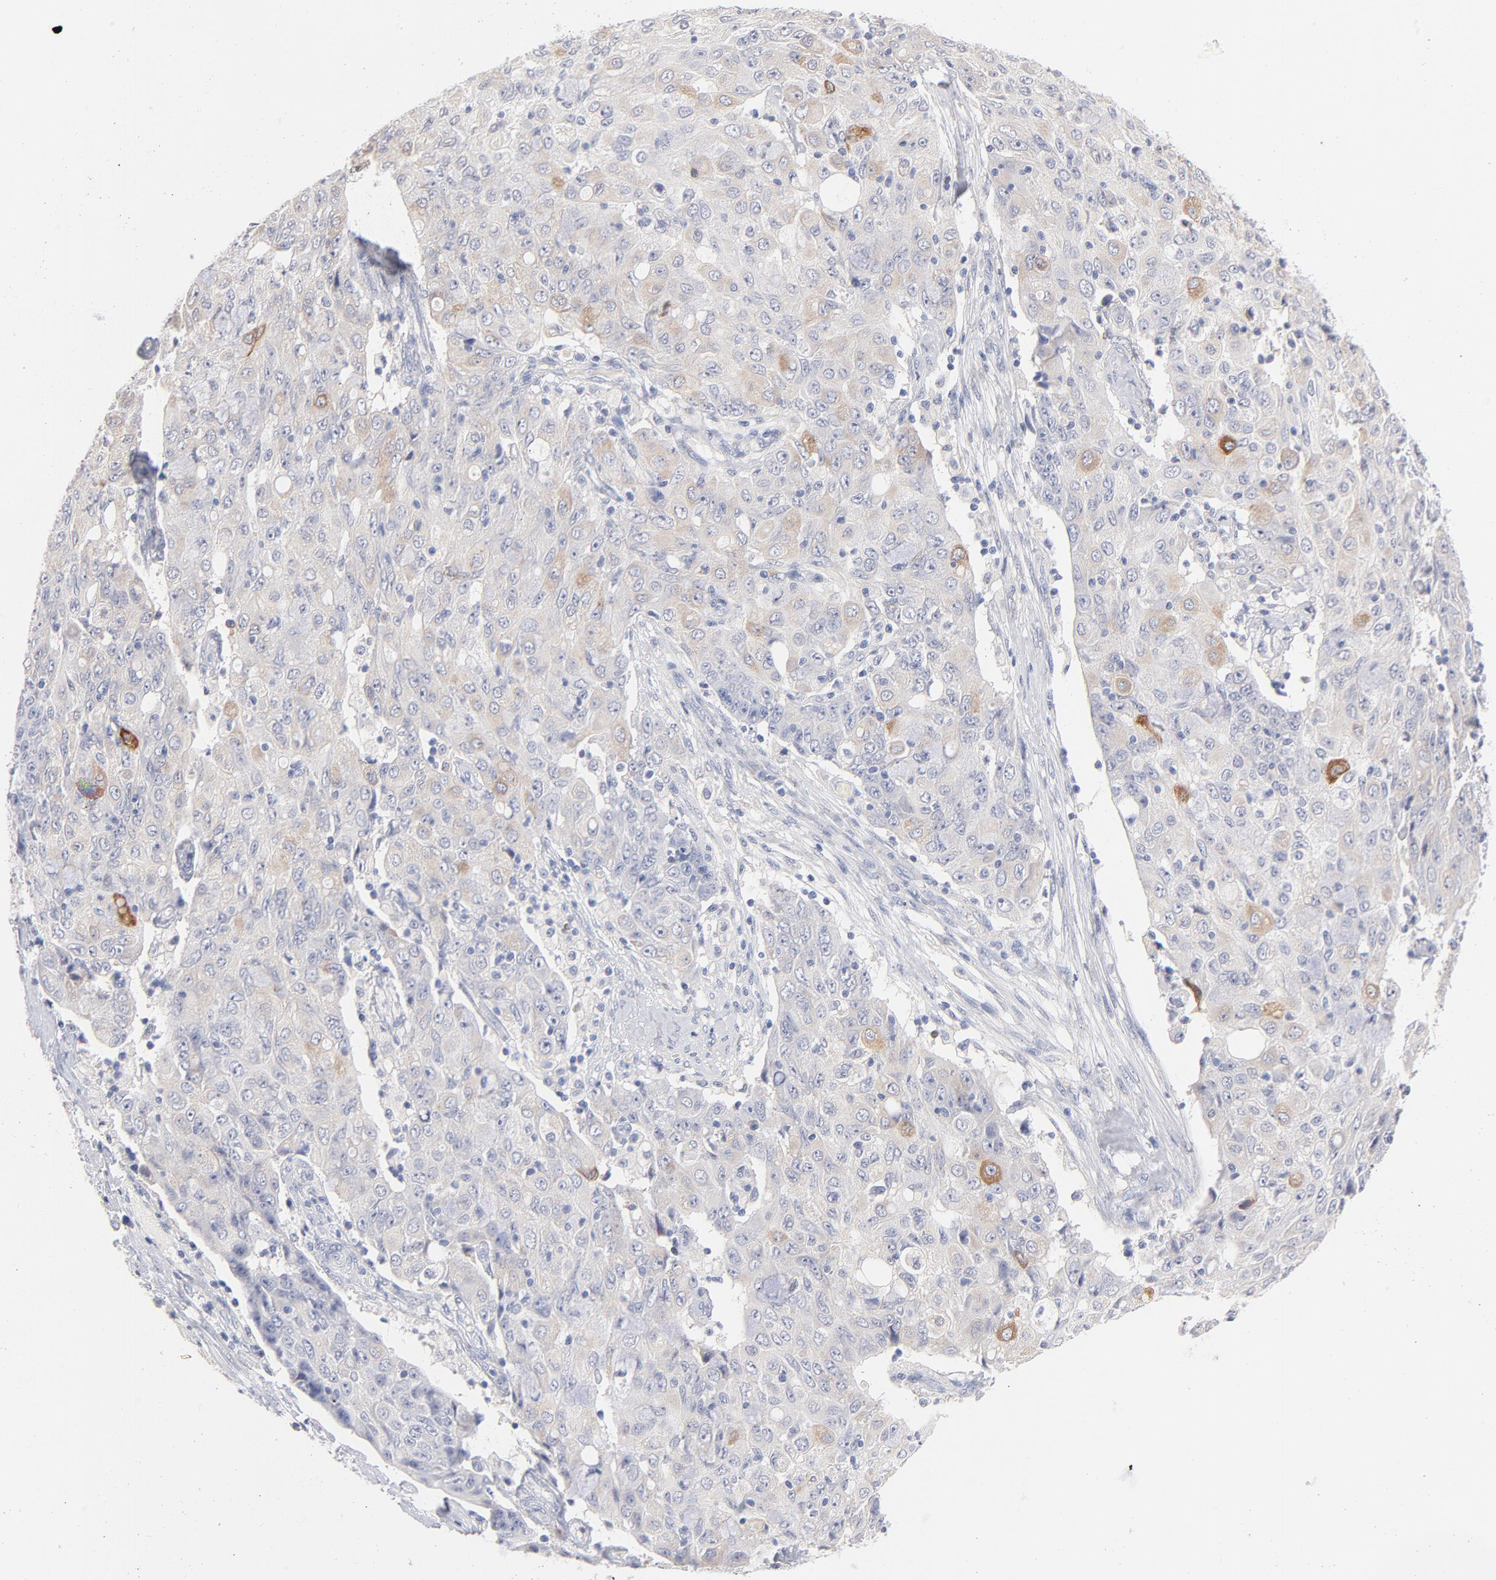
{"staining": {"intensity": "weak", "quantity": "<25%", "location": "cytoplasmic/membranous"}, "tissue": "ovarian cancer", "cell_type": "Tumor cells", "image_type": "cancer", "snomed": [{"axis": "morphology", "description": "Carcinoma, endometroid"}, {"axis": "topography", "description": "Ovary"}], "caption": "Immunohistochemical staining of human ovarian cancer (endometroid carcinoma) reveals no significant positivity in tumor cells.", "gene": "MID1", "patient": {"sex": "female", "age": 42}}